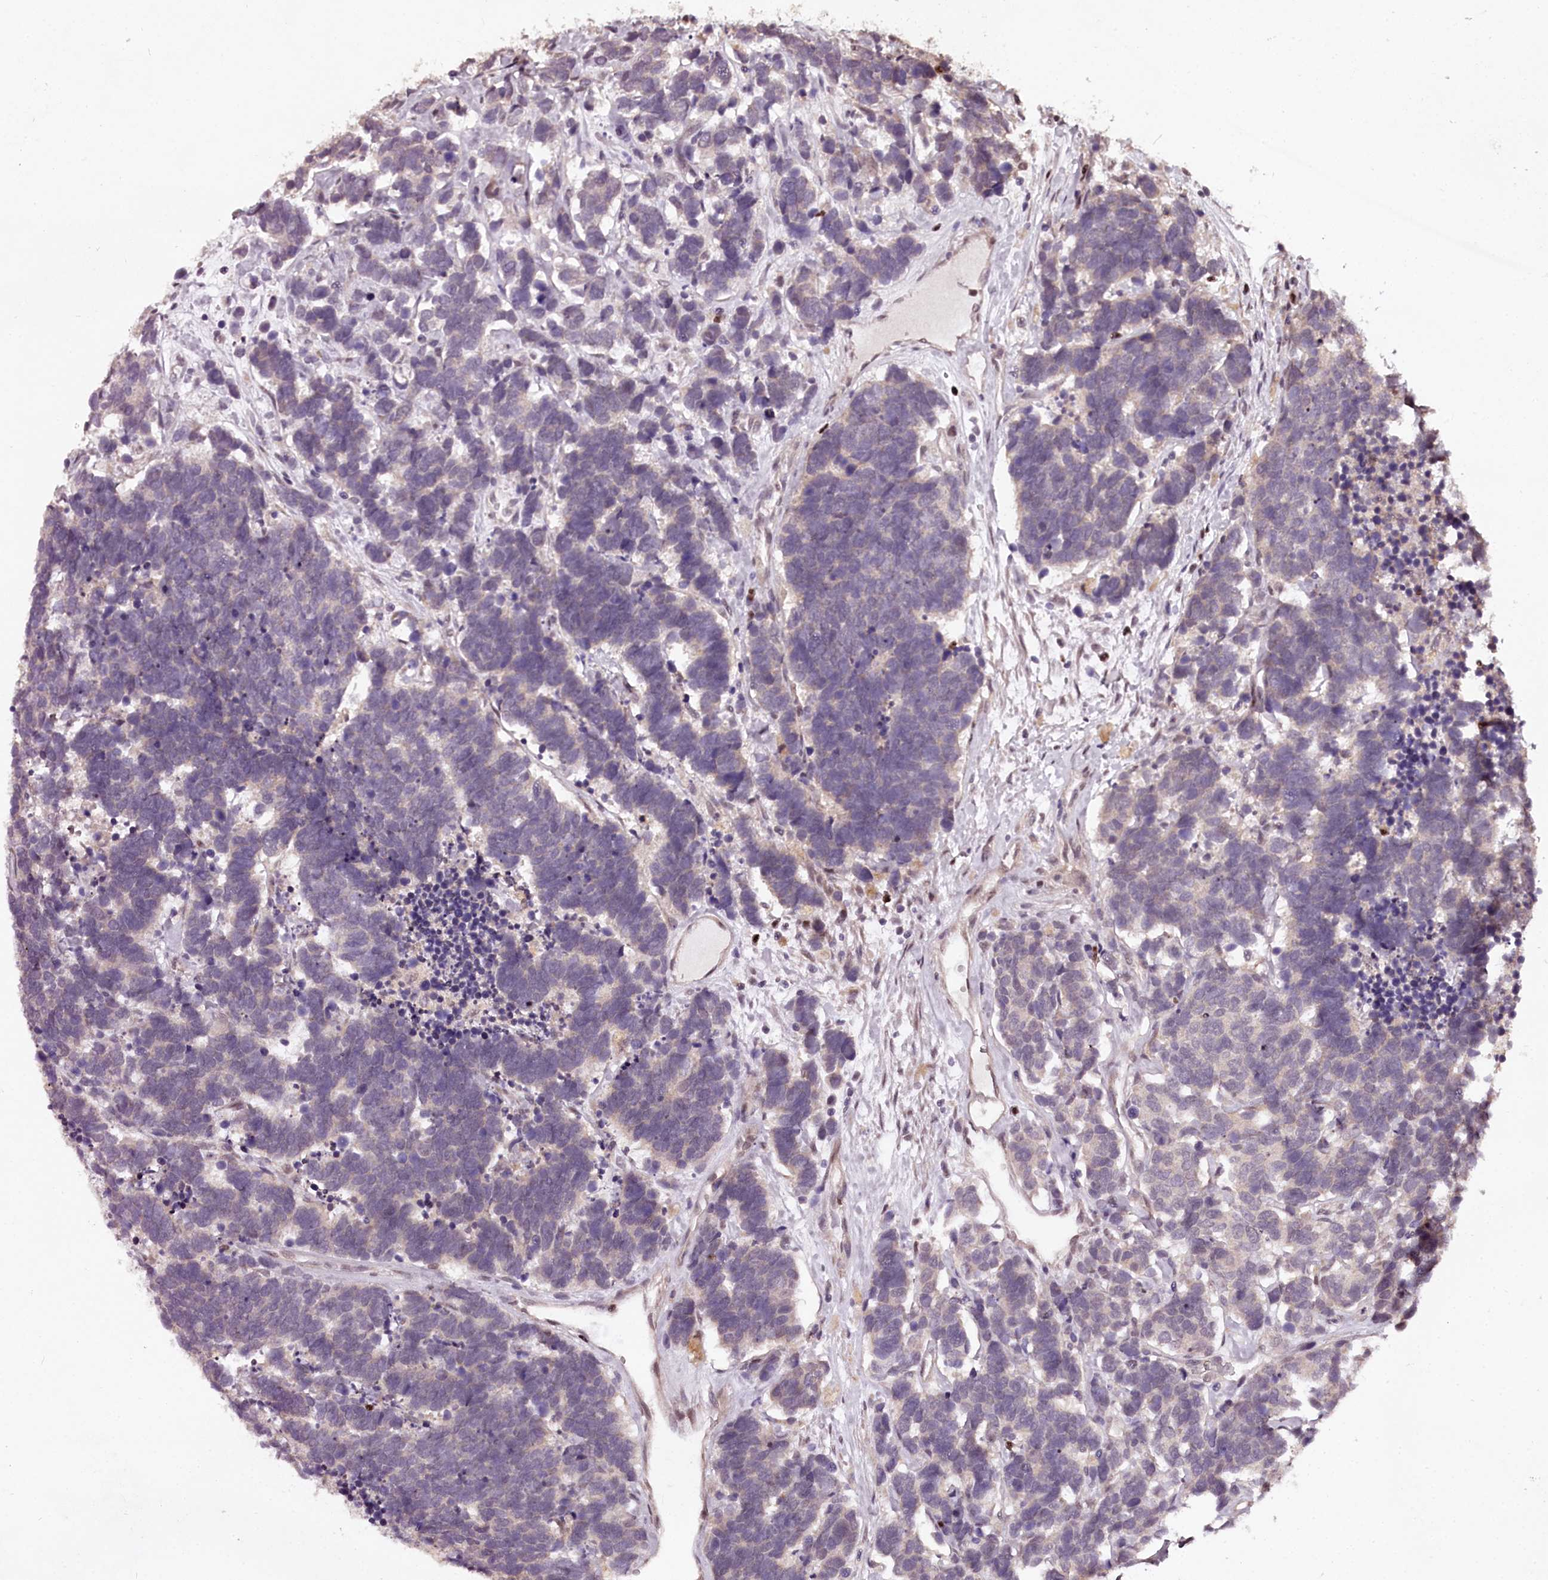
{"staining": {"intensity": "negative", "quantity": "none", "location": "none"}, "tissue": "carcinoid", "cell_type": "Tumor cells", "image_type": "cancer", "snomed": [{"axis": "morphology", "description": "Carcinoma, NOS"}, {"axis": "morphology", "description": "Carcinoid, malignant, NOS"}, {"axis": "topography", "description": "Urinary bladder"}], "caption": "Carcinoid was stained to show a protein in brown. There is no significant expression in tumor cells.", "gene": "MAML3", "patient": {"sex": "male", "age": 57}}